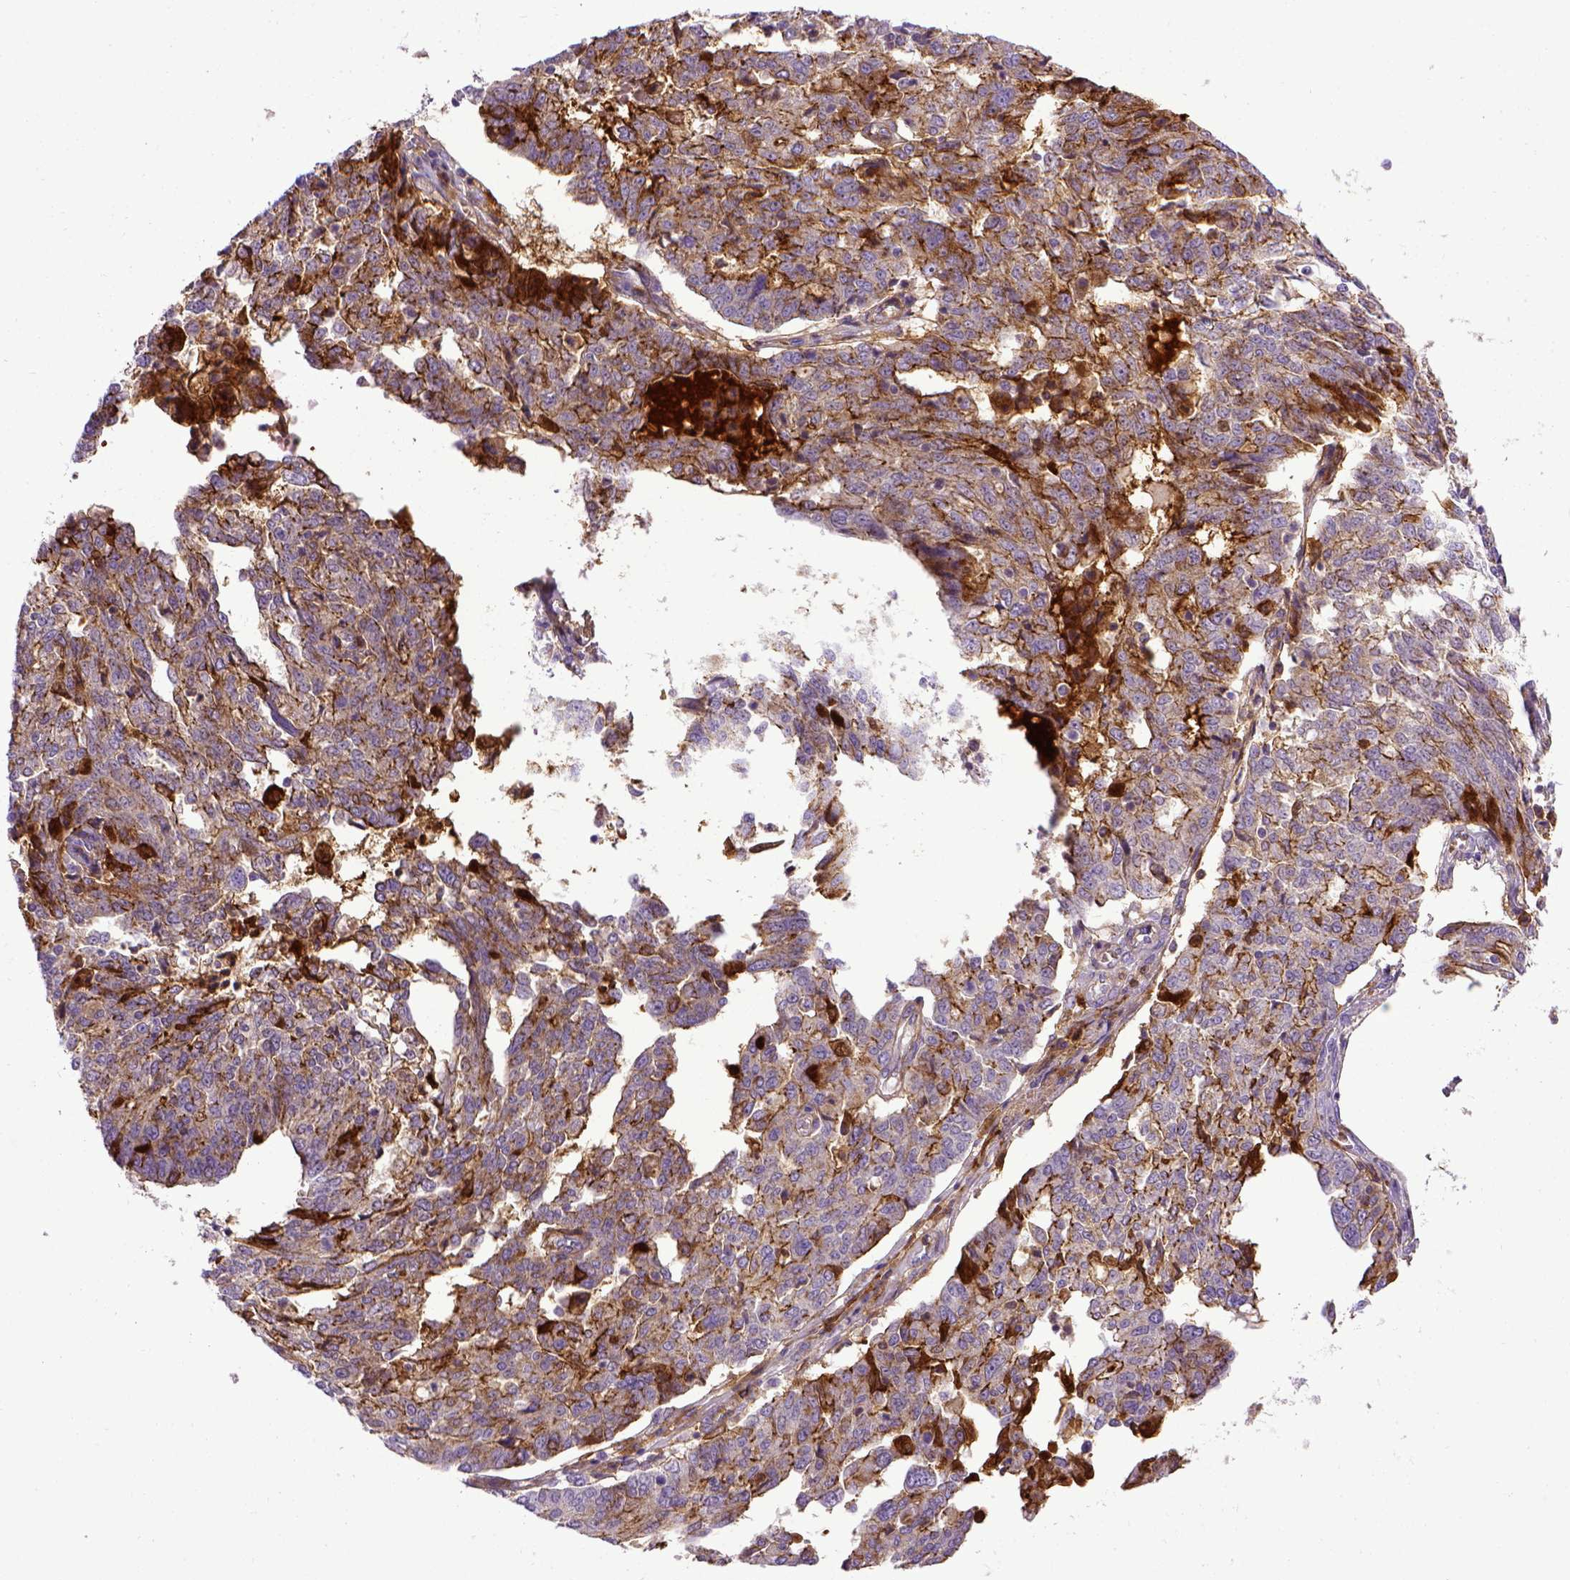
{"staining": {"intensity": "moderate", "quantity": ">75%", "location": "cytoplasmic/membranous"}, "tissue": "ovarian cancer", "cell_type": "Tumor cells", "image_type": "cancer", "snomed": [{"axis": "morphology", "description": "Cystadenocarcinoma, serous, NOS"}, {"axis": "topography", "description": "Ovary"}], "caption": "Ovarian cancer stained for a protein shows moderate cytoplasmic/membranous positivity in tumor cells. (brown staining indicates protein expression, while blue staining denotes nuclei).", "gene": "CDH1", "patient": {"sex": "female", "age": 67}}